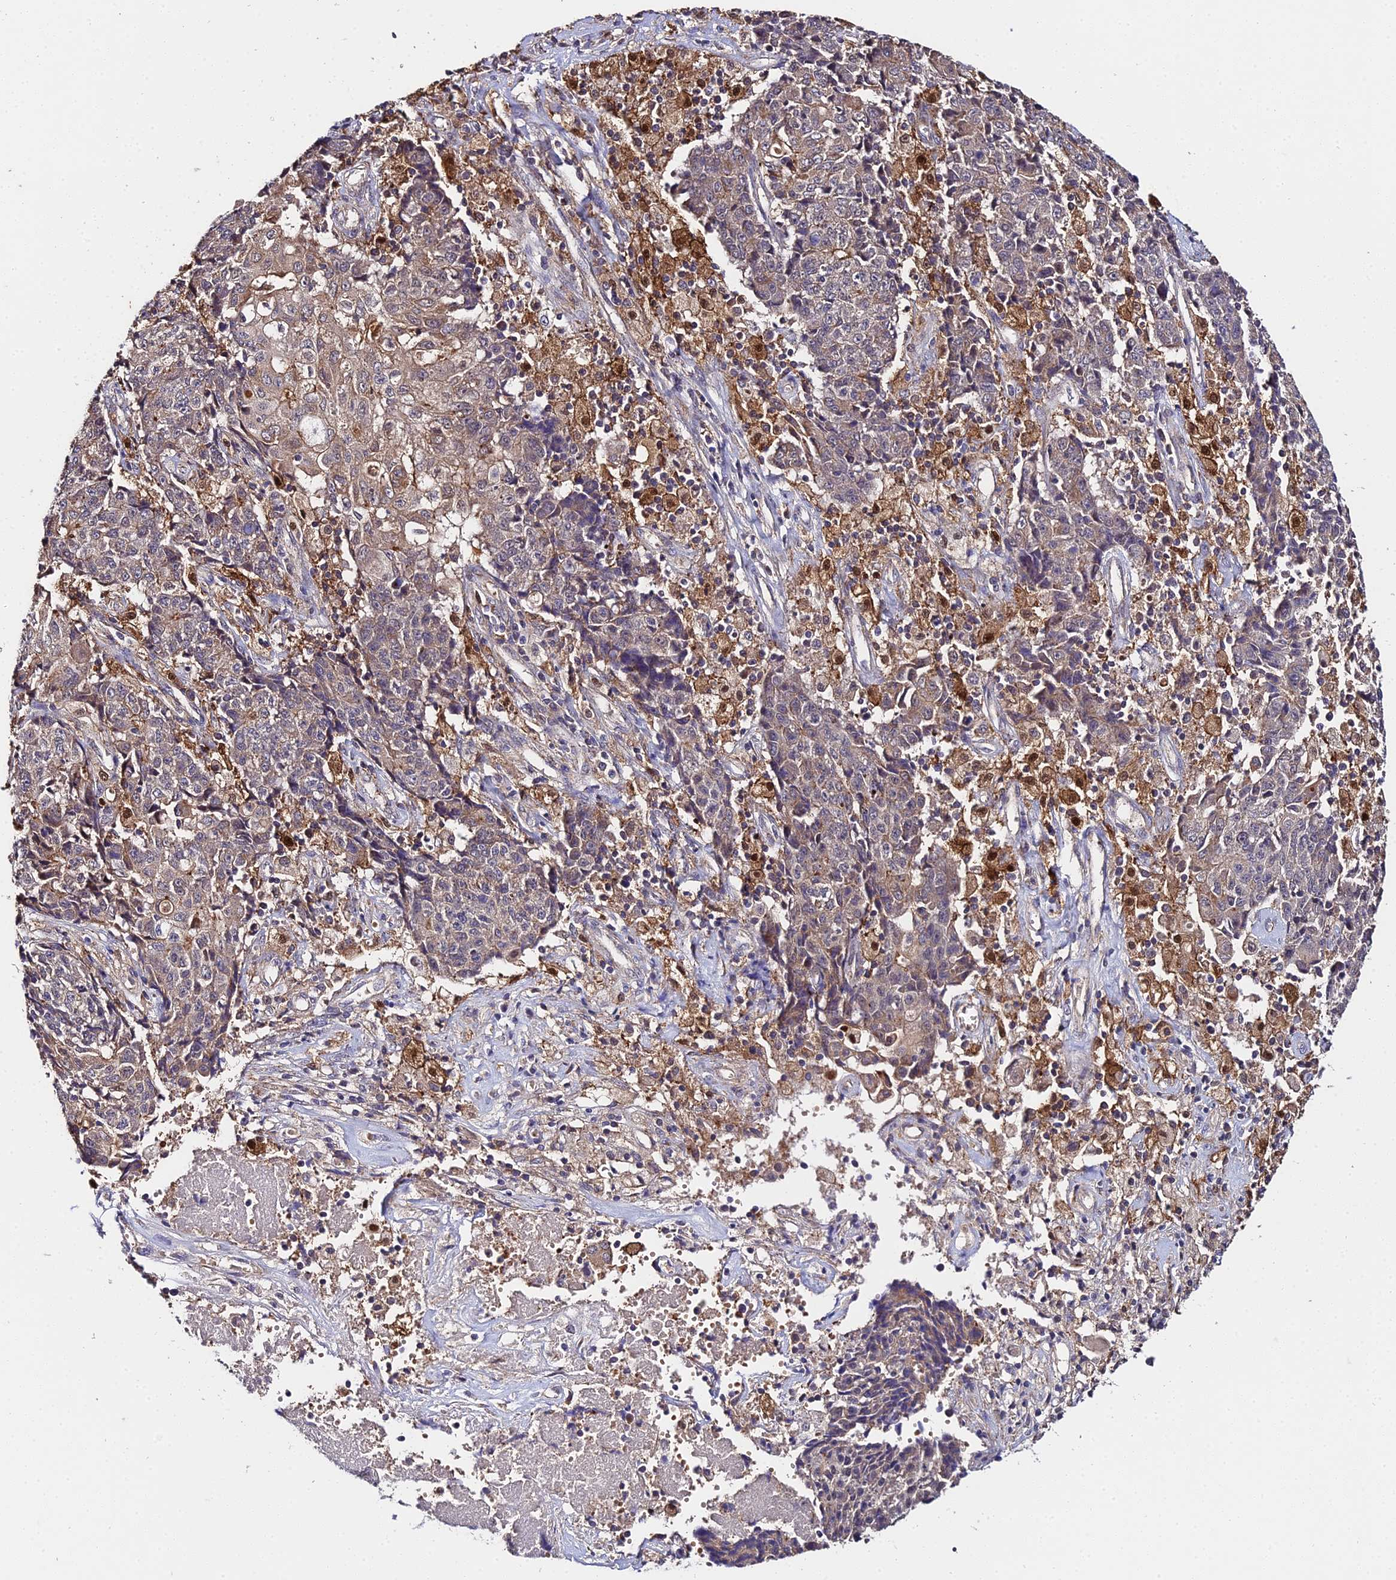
{"staining": {"intensity": "weak", "quantity": ">75%", "location": "cytoplasmic/membranous"}, "tissue": "ovarian cancer", "cell_type": "Tumor cells", "image_type": "cancer", "snomed": [{"axis": "morphology", "description": "Carcinoma, endometroid"}, {"axis": "topography", "description": "Ovary"}], "caption": "IHC micrograph of ovarian endometroid carcinoma stained for a protein (brown), which demonstrates low levels of weak cytoplasmic/membranous expression in about >75% of tumor cells.", "gene": "ZBED8", "patient": {"sex": "female", "age": 42}}